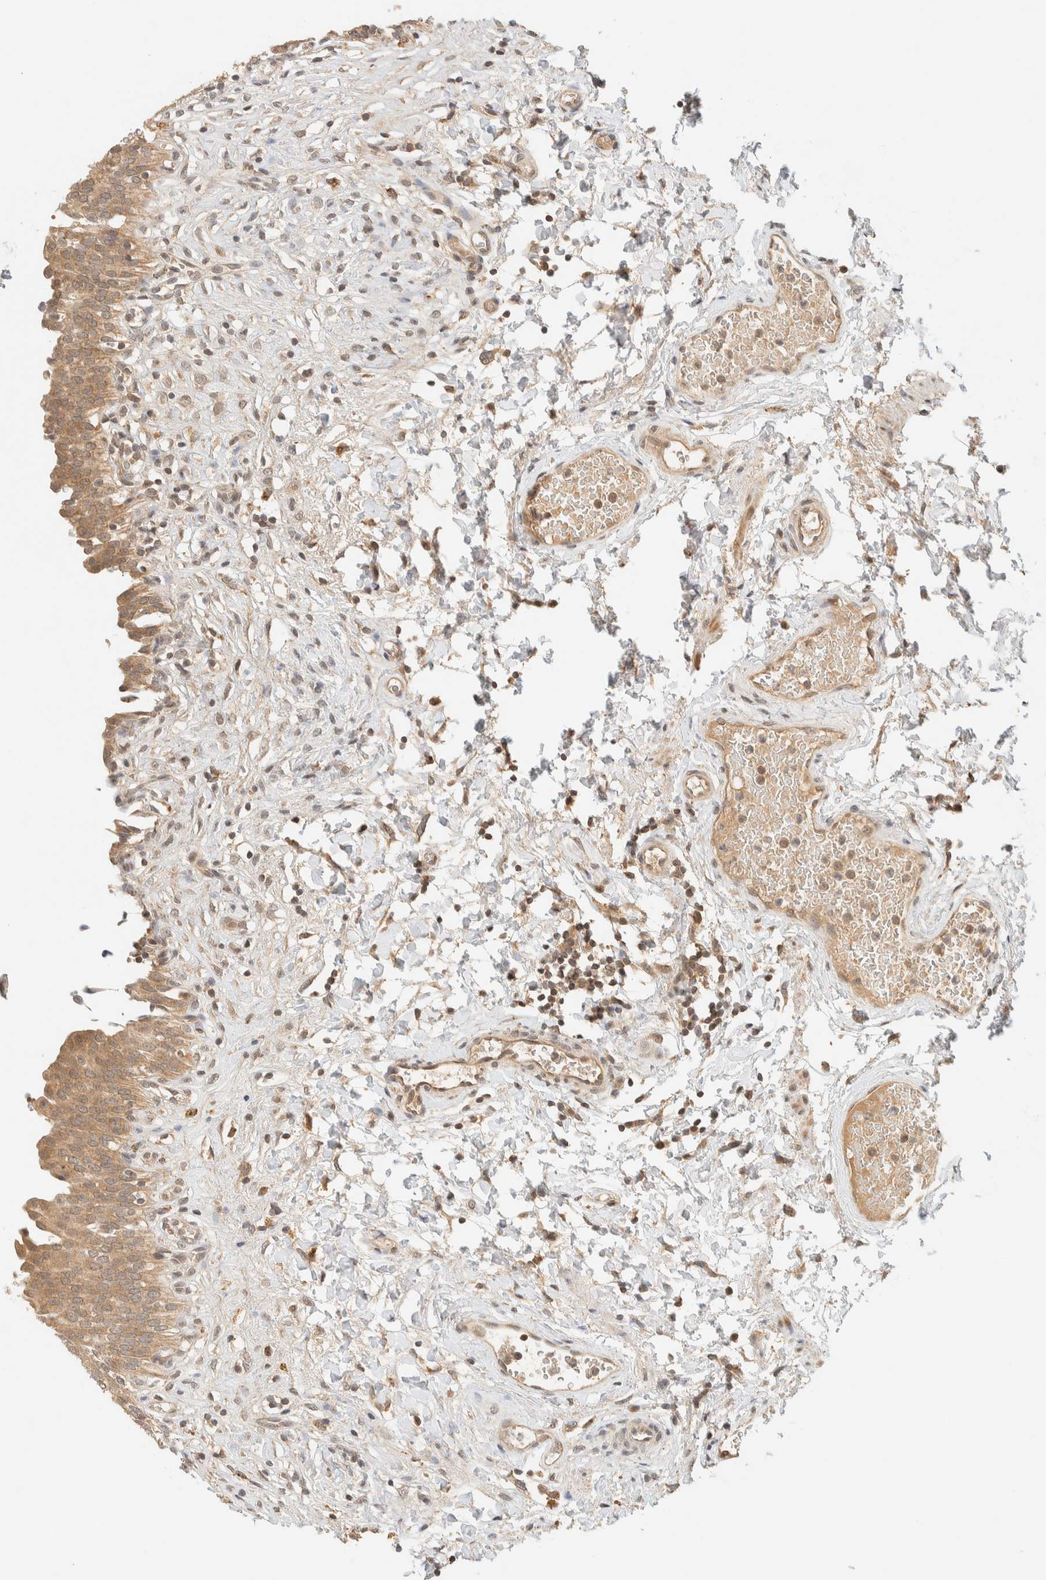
{"staining": {"intensity": "moderate", "quantity": ">75%", "location": "cytoplasmic/membranous"}, "tissue": "urinary bladder", "cell_type": "Urothelial cells", "image_type": "normal", "snomed": [{"axis": "morphology", "description": "Urothelial carcinoma, High grade"}, {"axis": "topography", "description": "Urinary bladder"}], "caption": "Immunohistochemistry histopathology image of benign urinary bladder stained for a protein (brown), which displays medium levels of moderate cytoplasmic/membranous positivity in approximately >75% of urothelial cells.", "gene": "KIFAP3", "patient": {"sex": "male", "age": 46}}